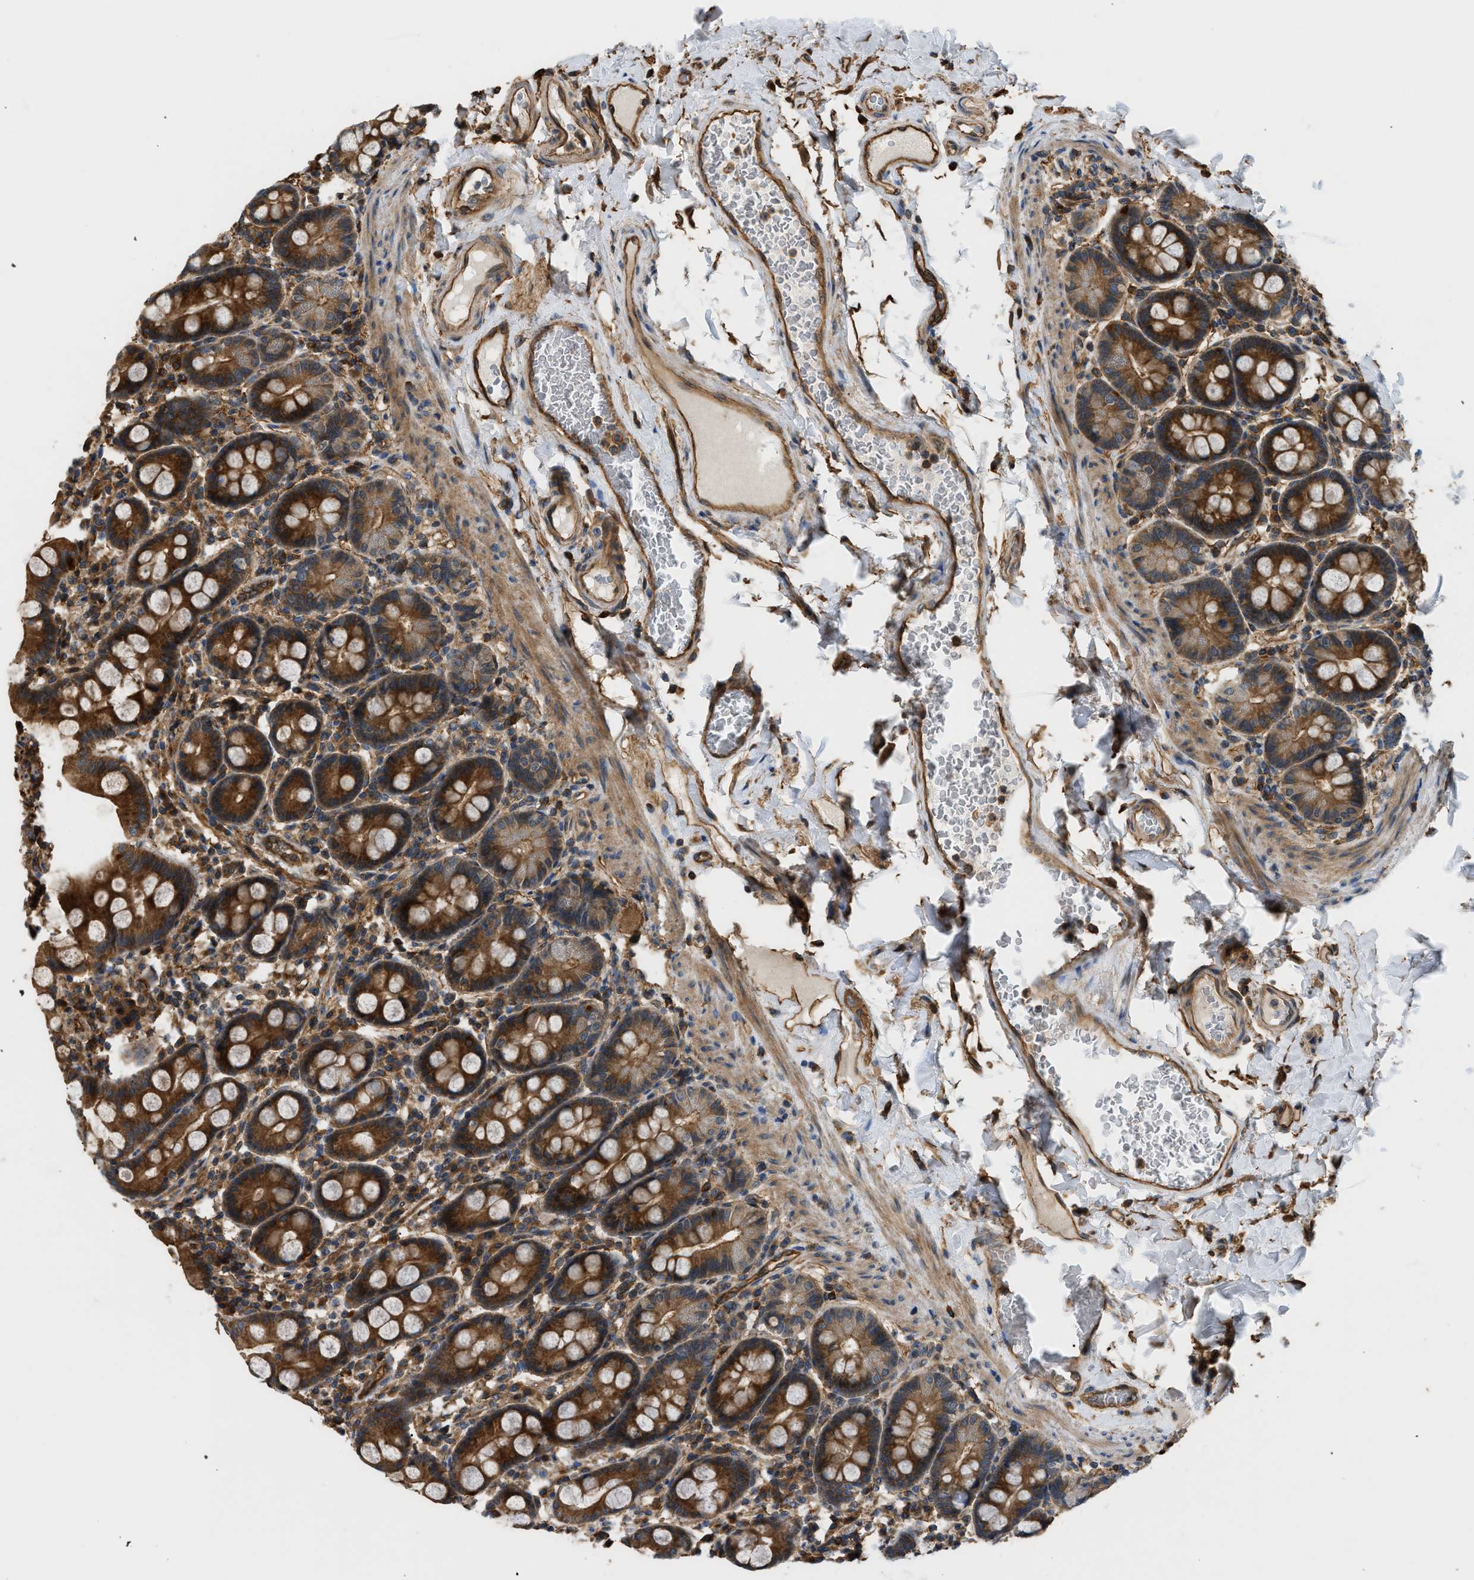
{"staining": {"intensity": "strong", "quantity": ">75%", "location": "cytoplasmic/membranous"}, "tissue": "duodenum", "cell_type": "Glandular cells", "image_type": "normal", "snomed": [{"axis": "morphology", "description": "Normal tissue, NOS"}, {"axis": "topography", "description": "Duodenum"}], "caption": "Normal duodenum was stained to show a protein in brown. There is high levels of strong cytoplasmic/membranous positivity in about >75% of glandular cells.", "gene": "DDHD2", "patient": {"sex": "male", "age": 50}}